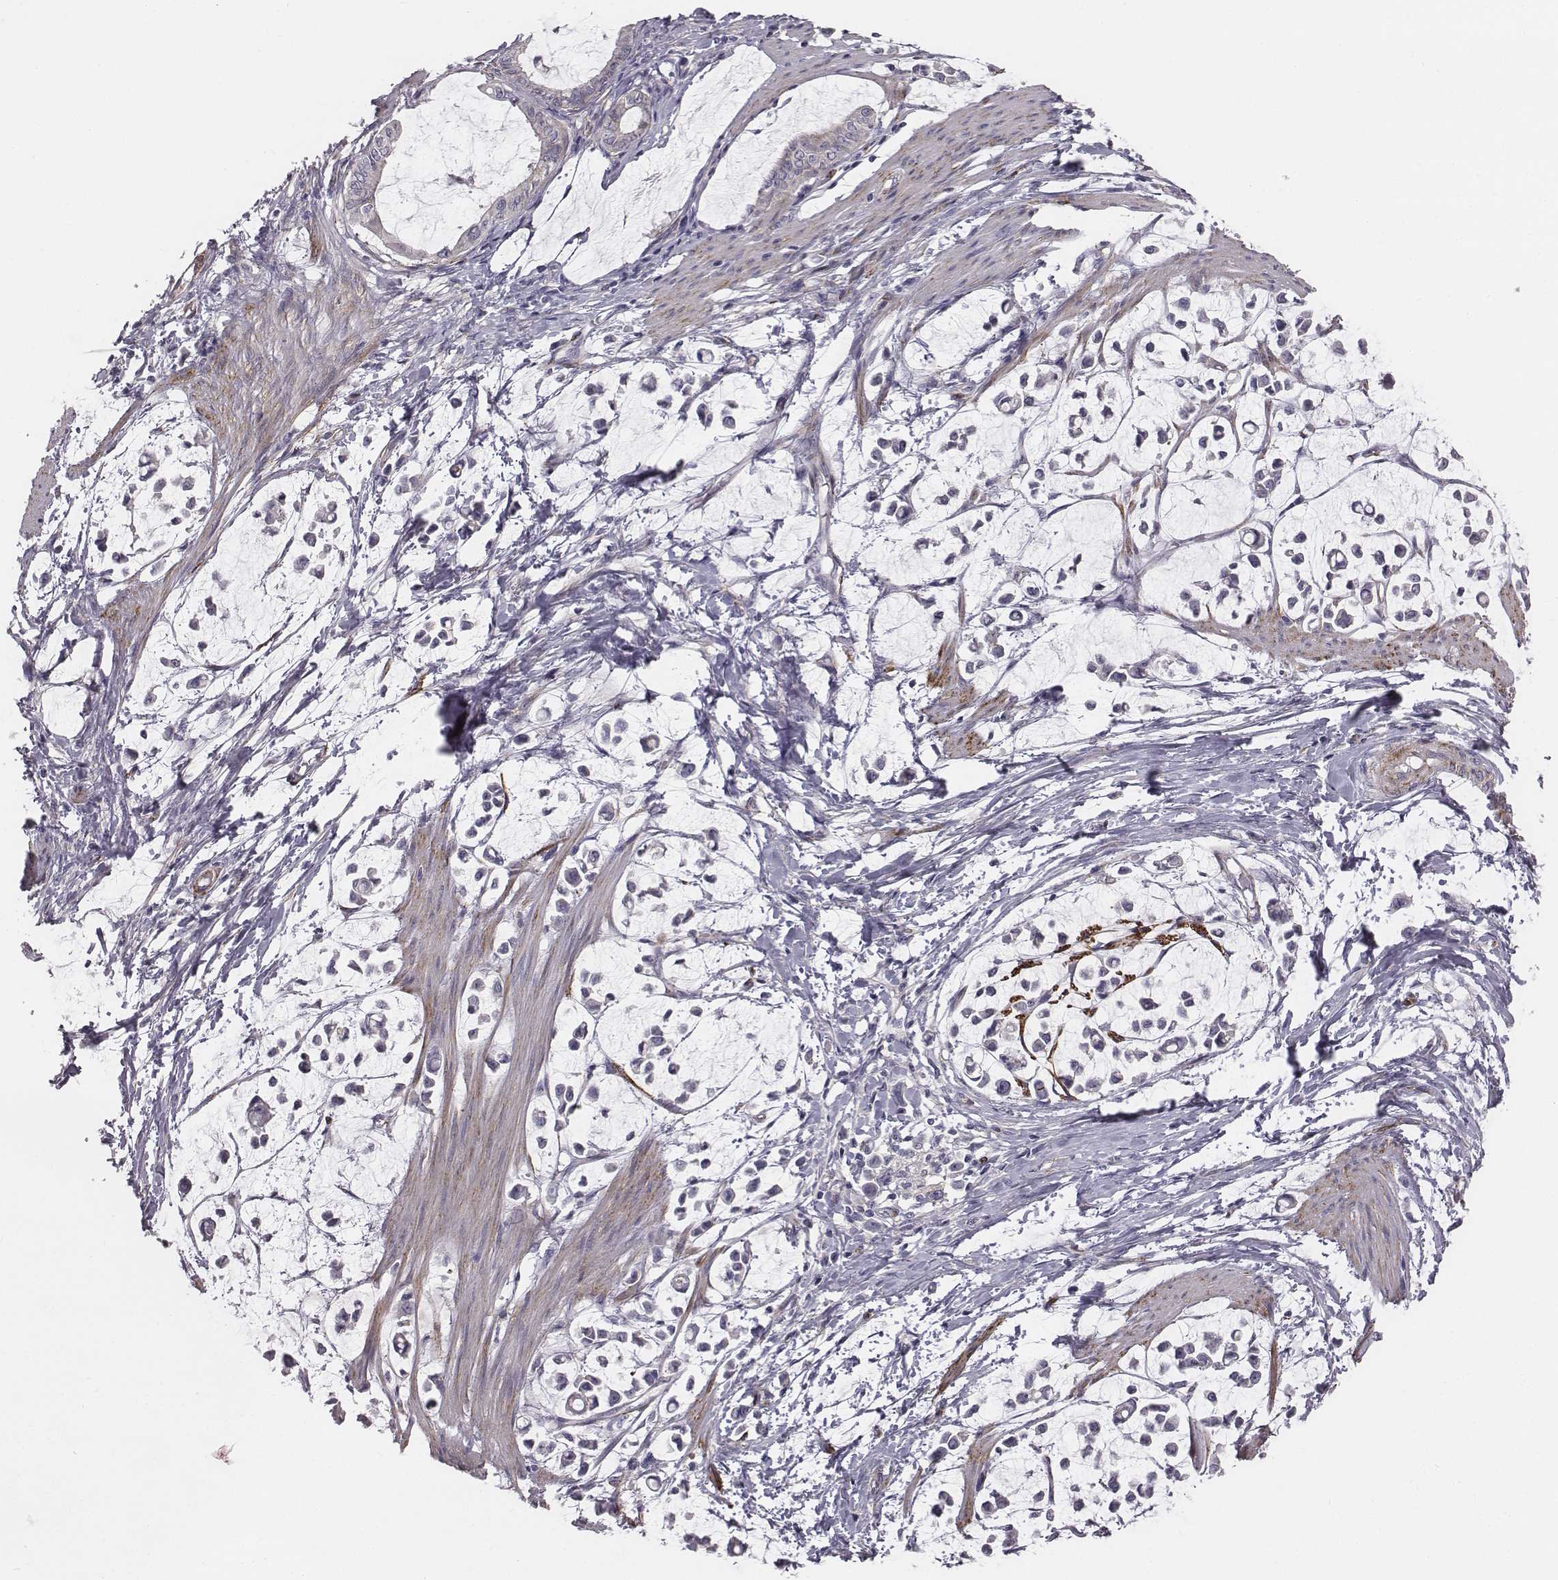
{"staining": {"intensity": "negative", "quantity": "none", "location": "none"}, "tissue": "stomach cancer", "cell_type": "Tumor cells", "image_type": "cancer", "snomed": [{"axis": "morphology", "description": "Adenocarcinoma, NOS"}, {"axis": "topography", "description": "Stomach"}], "caption": "Human adenocarcinoma (stomach) stained for a protein using immunohistochemistry (IHC) reveals no staining in tumor cells.", "gene": "PRKCZ", "patient": {"sex": "male", "age": 82}}